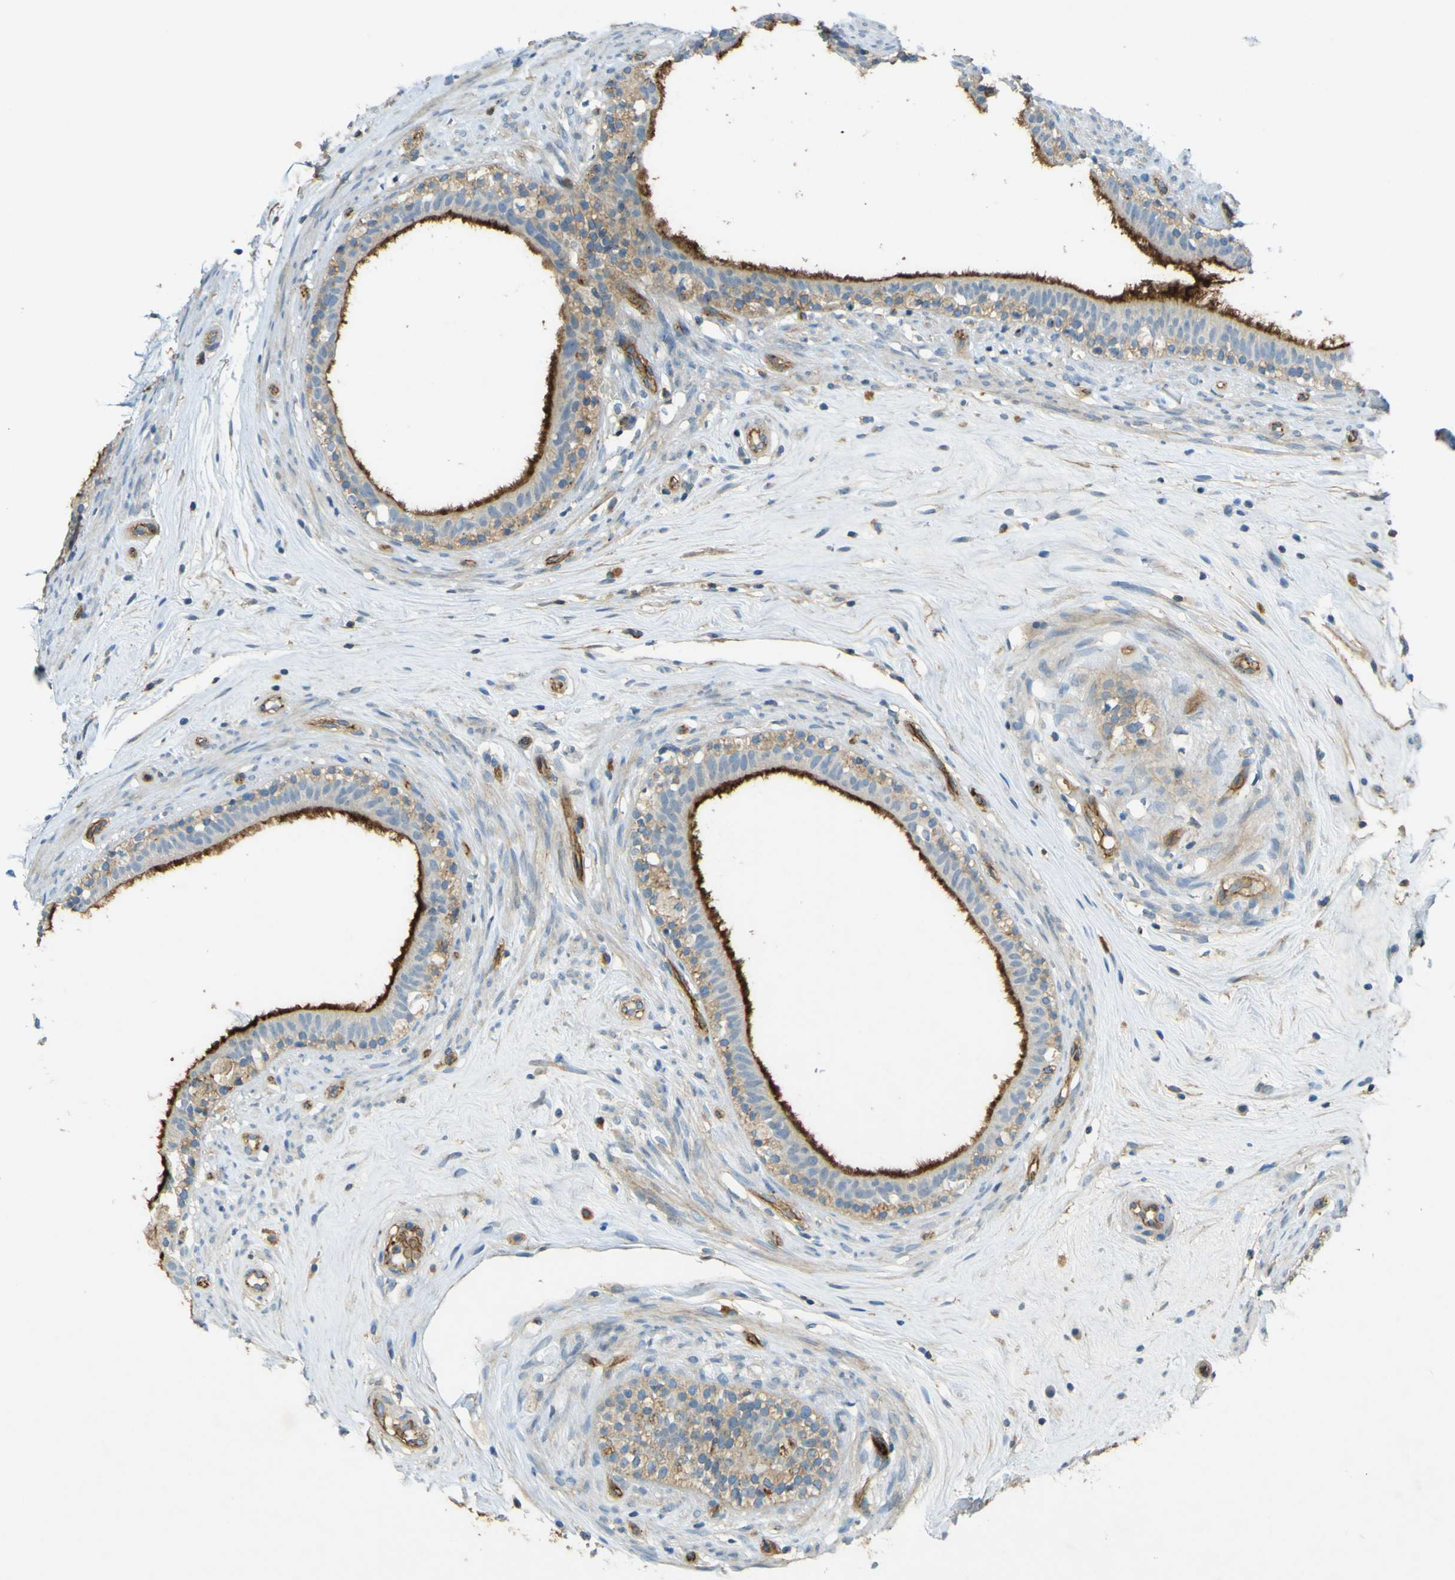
{"staining": {"intensity": "strong", "quantity": ">75%", "location": "cytoplasmic/membranous"}, "tissue": "epididymis", "cell_type": "Glandular cells", "image_type": "normal", "snomed": [{"axis": "morphology", "description": "Normal tissue, NOS"}, {"axis": "morphology", "description": "Inflammation, NOS"}, {"axis": "topography", "description": "Epididymis"}], "caption": "This image shows IHC staining of unremarkable human epididymis, with high strong cytoplasmic/membranous positivity in approximately >75% of glandular cells.", "gene": "PLXDC1", "patient": {"sex": "male", "age": 84}}